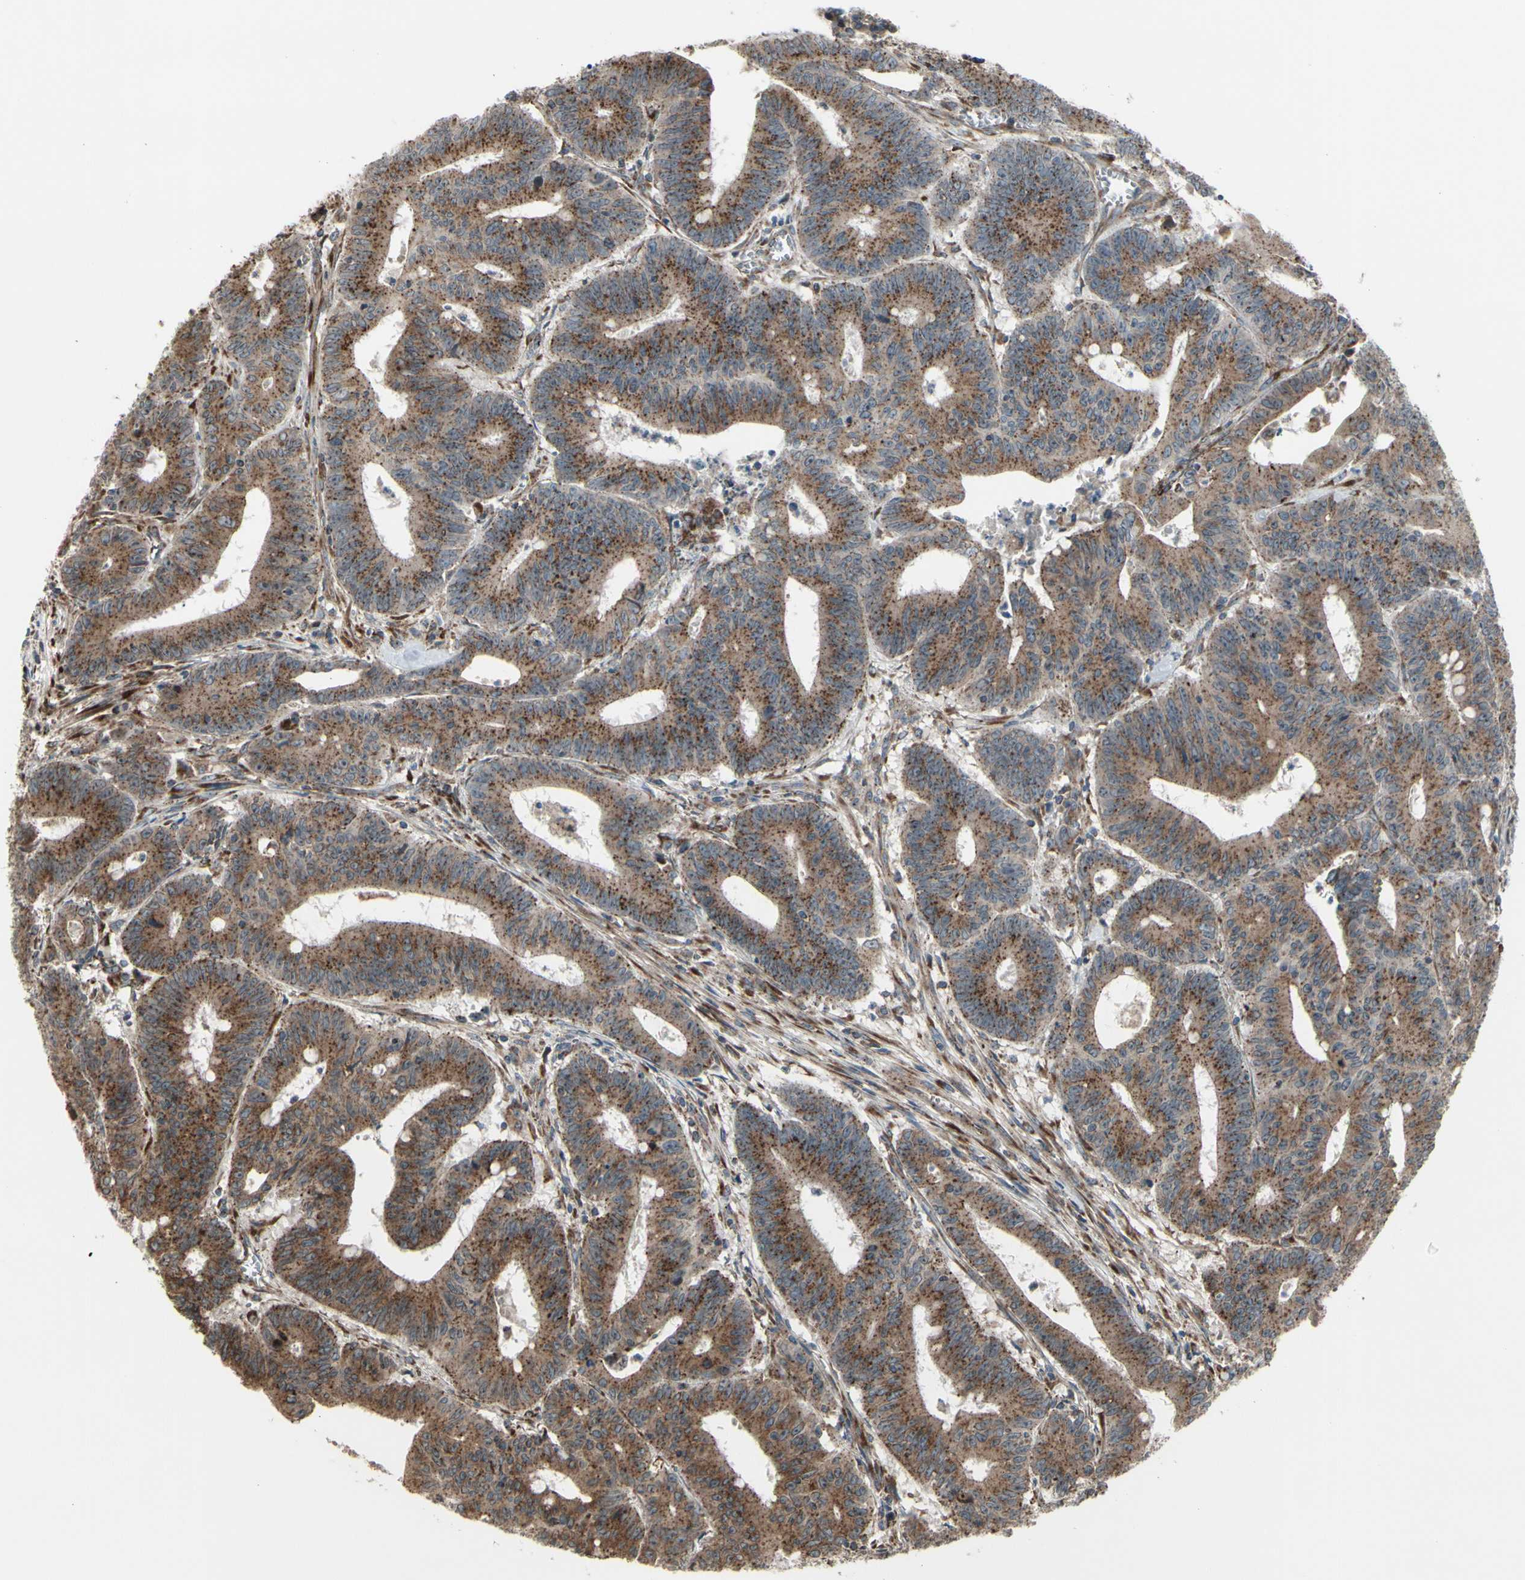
{"staining": {"intensity": "strong", "quantity": ">75%", "location": "cytoplasmic/membranous"}, "tissue": "colorectal cancer", "cell_type": "Tumor cells", "image_type": "cancer", "snomed": [{"axis": "morphology", "description": "Adenocarcinoma, NOS"}, {"axis": "topography", "description": "Colon"}], "caption": "Immunohistochemistry (IHC) image of neoplastic tissue: human colorectal adenocarcinoma stained using IHC displays high levels of strong protein expression localized specifically in the cytoplasmic/membranous of tumor cells, appearing as a cytoplasmic/membranous brown color.", "gene": "SLC39A9", "patient": {"sex": "male", "age": 45}}